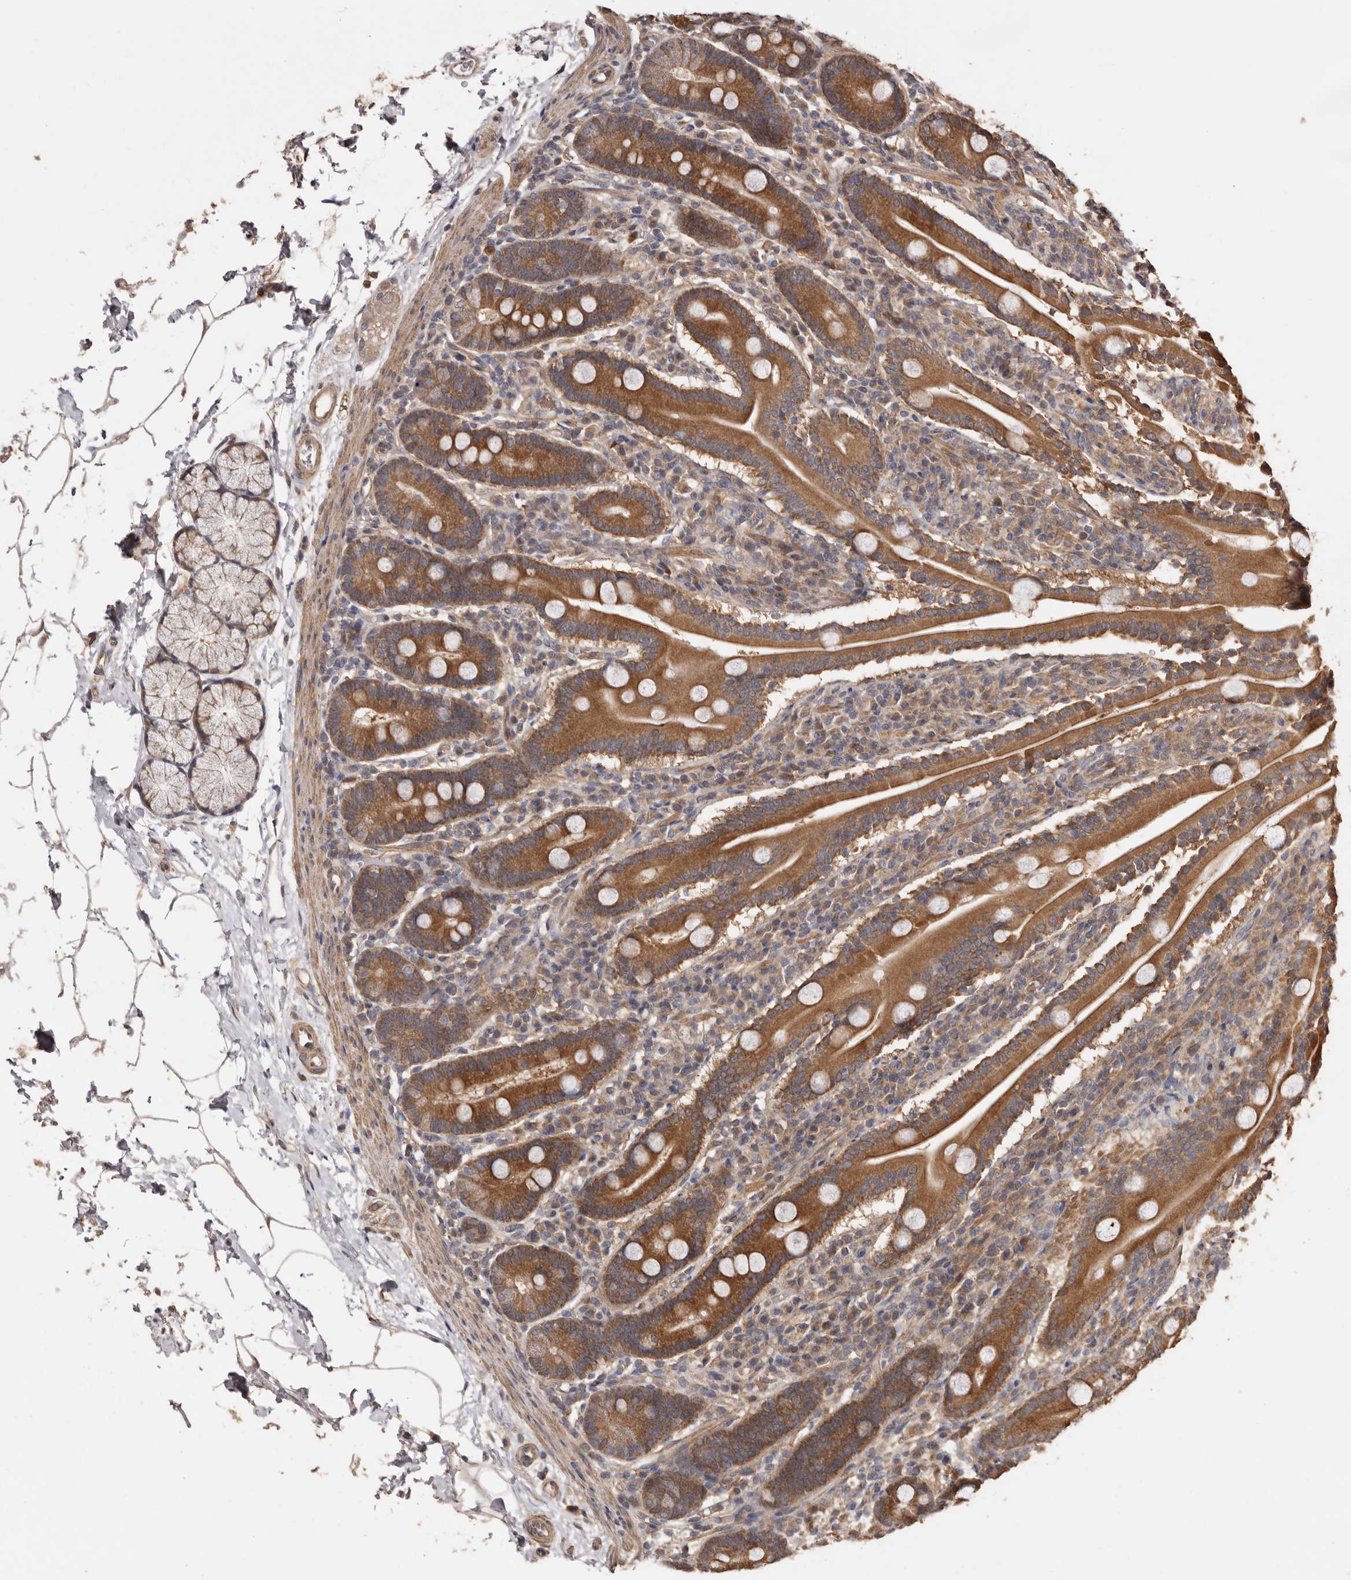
{"staining": {"intensity": "moderate", "quantity": "25%-75%", "location": "cytoplasmic/membranous"}, "tissue": "duodenum", "cell_type": "Glandular cells", "image_type": "normal", "snomed": [{"axis": "morphology", "description": "Normal tissue, NOS"}, {"axis": "topography", "description": "Duodenum"}], "caption": "Immunohistochemical staining of unremarkable human duodenum displays moderate cytoplasmic/membranous protein positivity in approximately 25%-75% of glandular cells.", "gene": "COQ8B", "patient": {"sex": "male", "age": 35}}